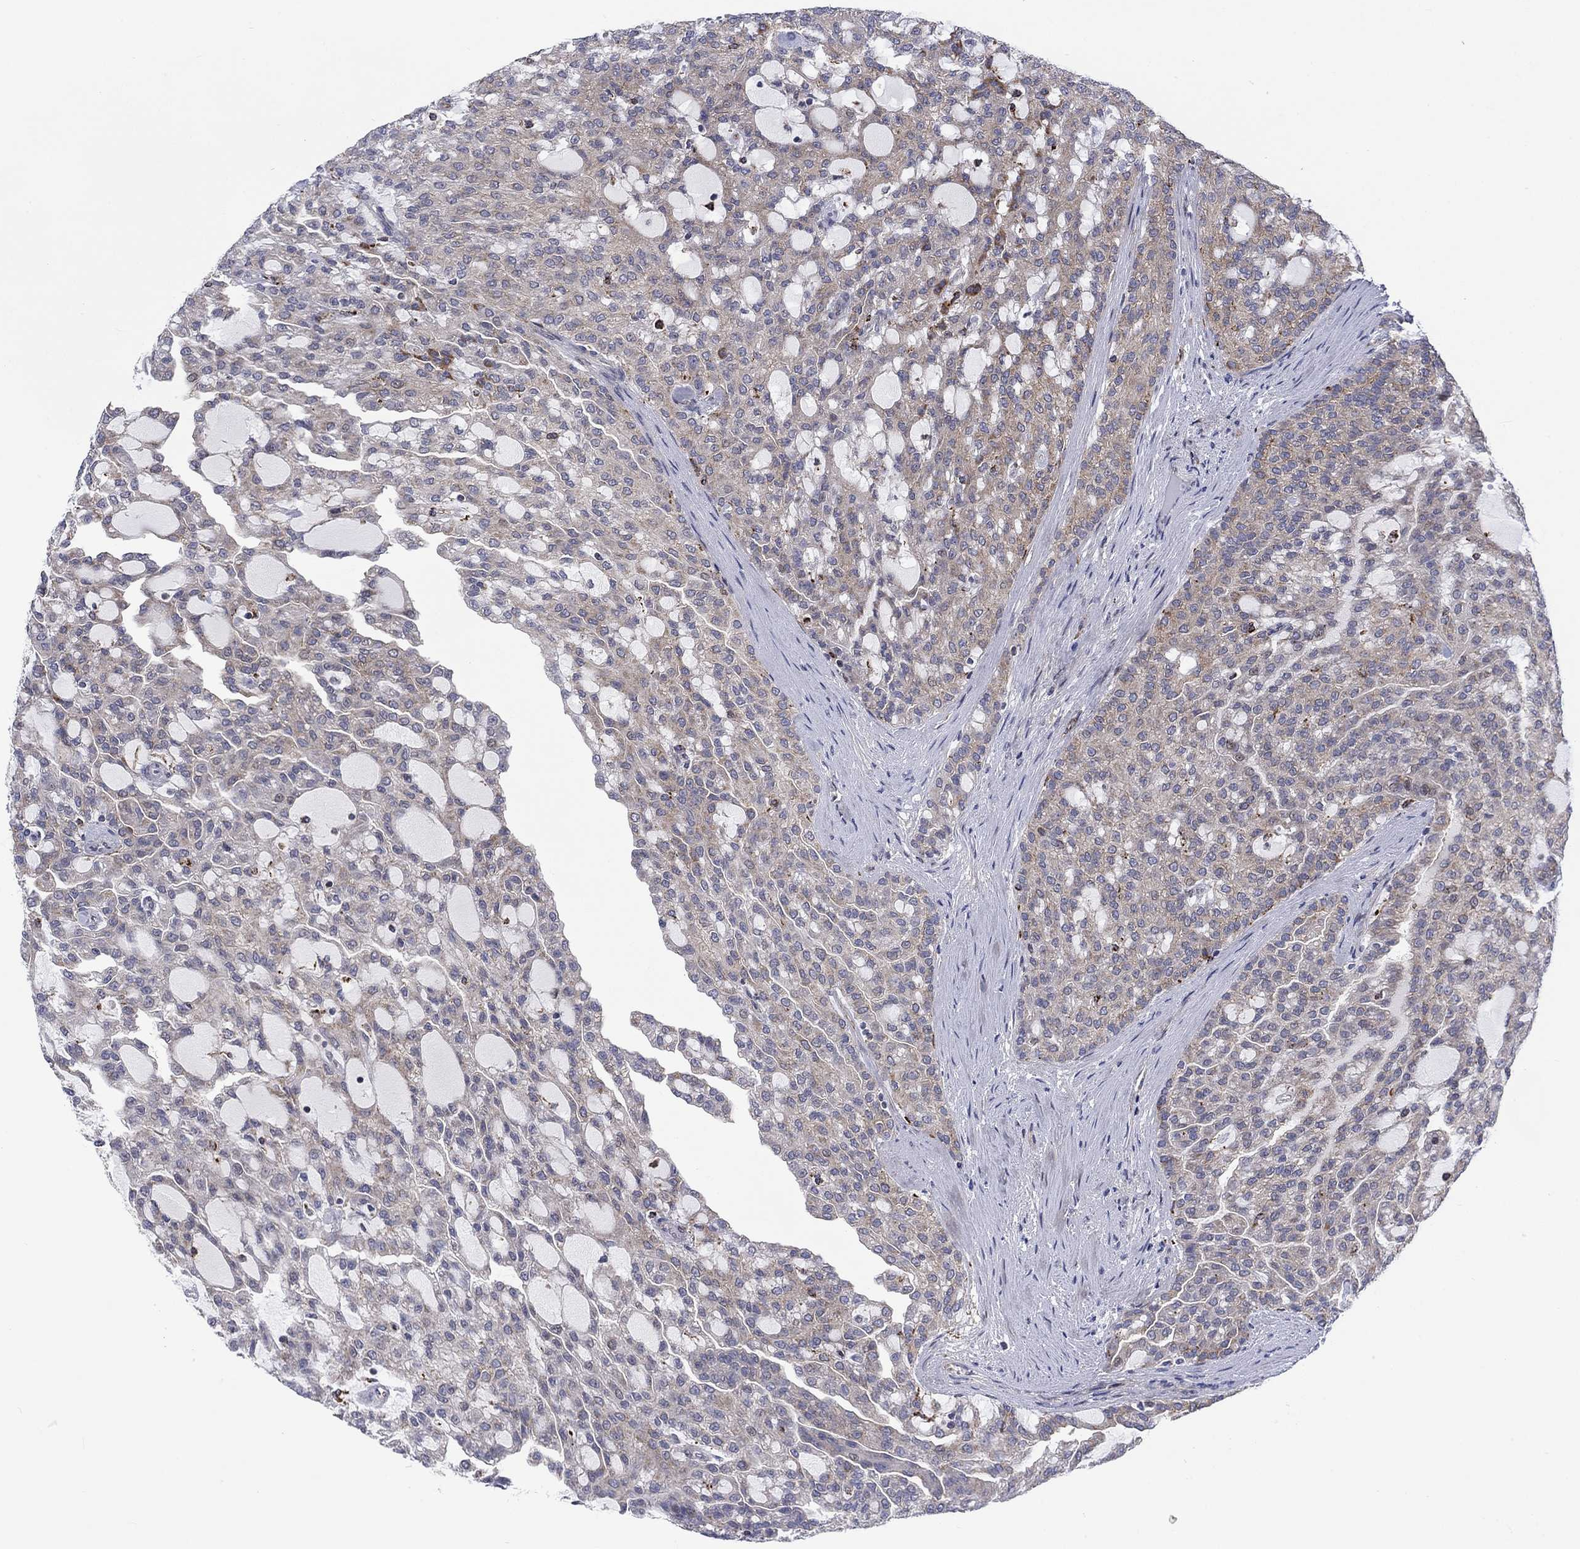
{"staining": {"intensity": "negative", "quantity": "none", "location": "none"}, "tissue": "renal cancer", "cell_type": "Tumor cells", "image_type": "cancer", "snomed": [{"axis": "morphology", "description": "Adenocarcinoma, NOS"}, {"axis": "topography", "description": "Kidney"}], "caption": "Human renal adenocarcinoma stained for a protein using IHC exhibits no expression in tumor cells.", "gene": "SLC35F2", "patient": {"sex": "male", "age": 63}}